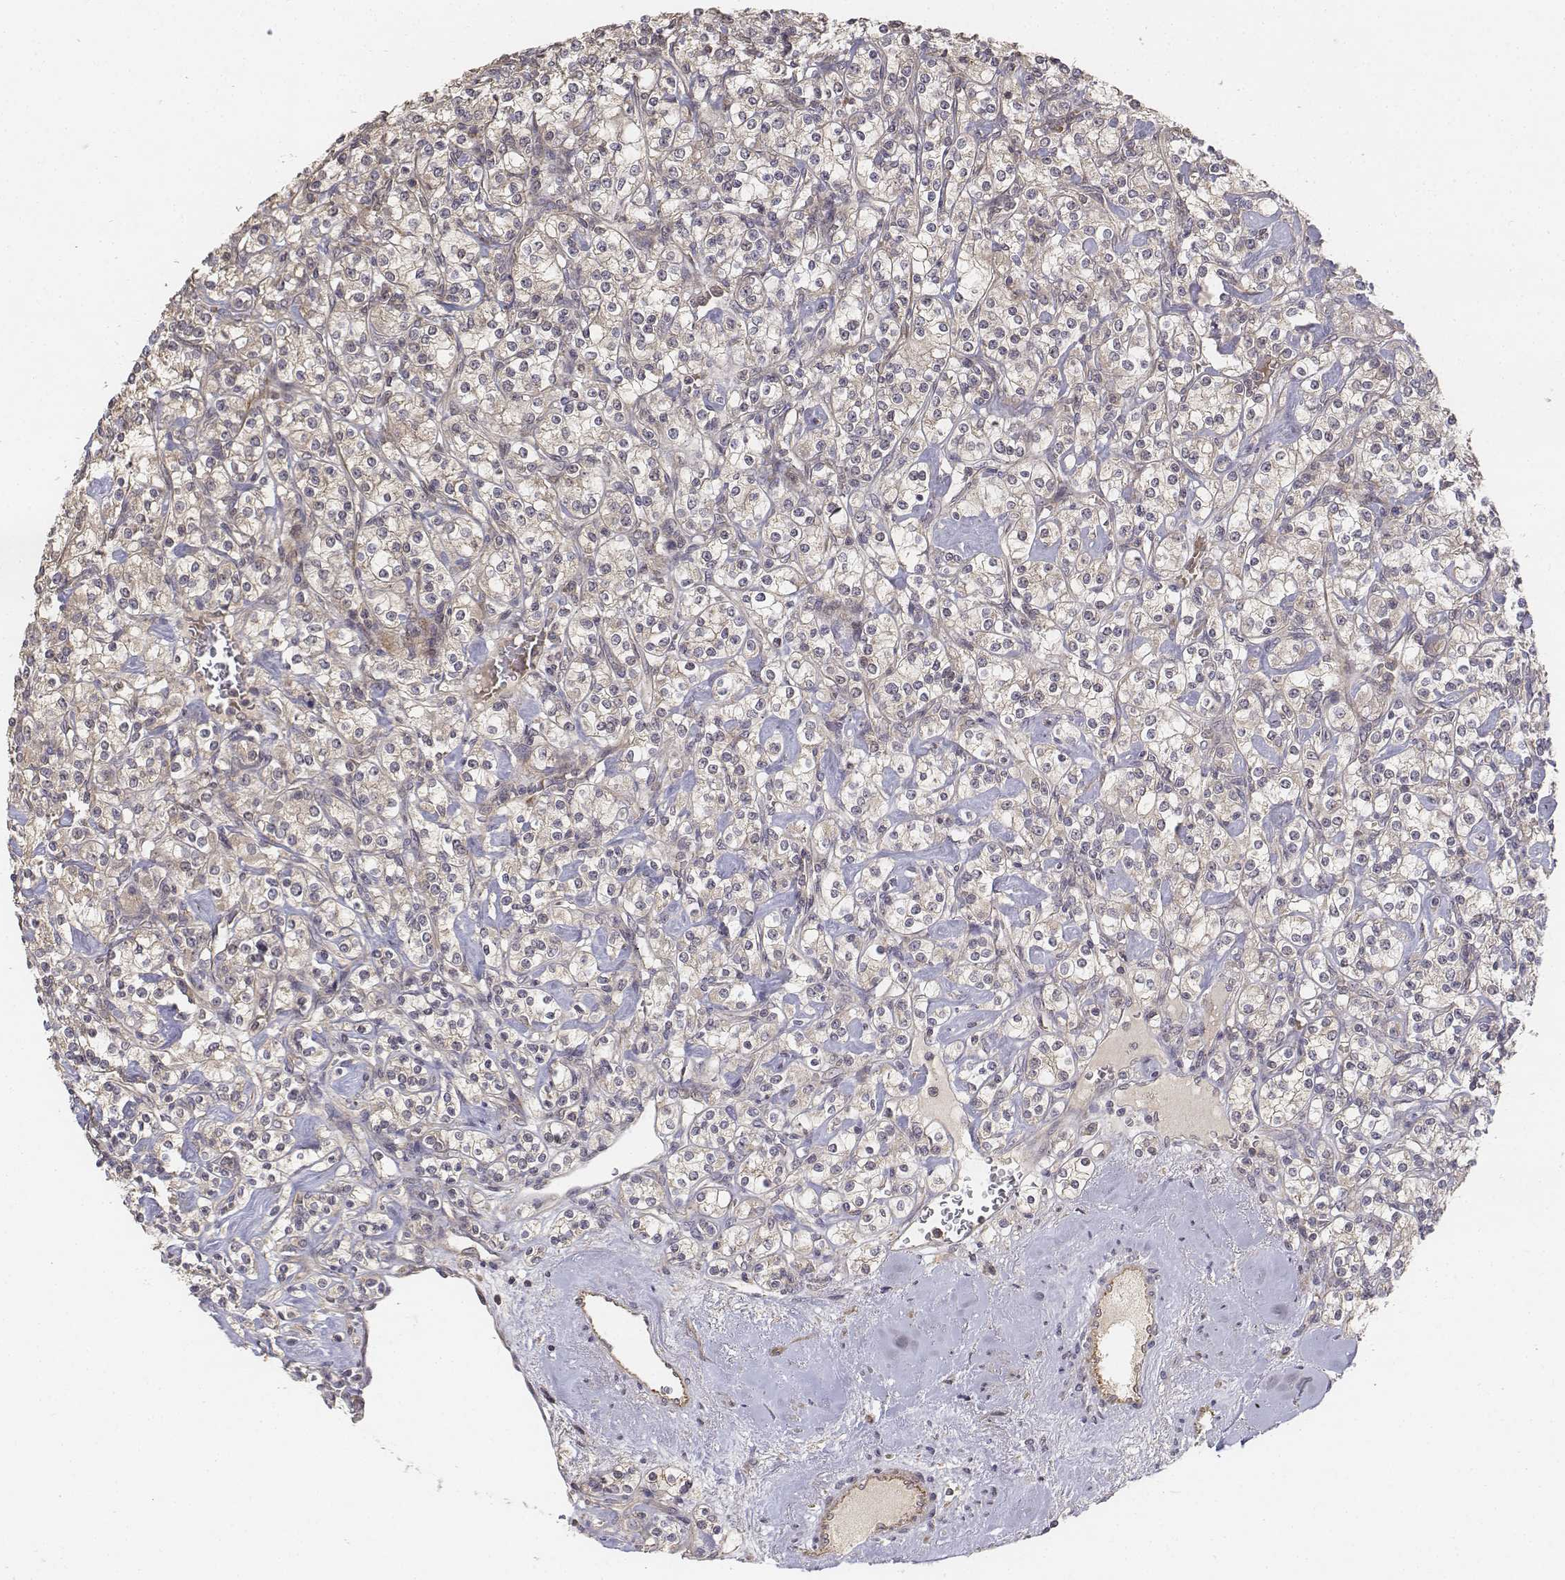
{"staining": {"intensity": "weak", "quantity": "<25%", "location": "cytoplasmic/membranous"}, "tissue": "renal cancer", "cell_type": "Tumor cells", "image_type": "cancer", "snomed": [{"axis": "morphology", "description": "Adenocarcinoma, NOS"}, {"axis": "topography", "description": "Kidney"}], "caption": "This is an immunohistochemistry (IHC) histopathology image of renal cancer (adenocarcinoma). There is no expression in tumor cells.", "gene": "FBXO21", "patient": {"sex": "male", "age": 77}}